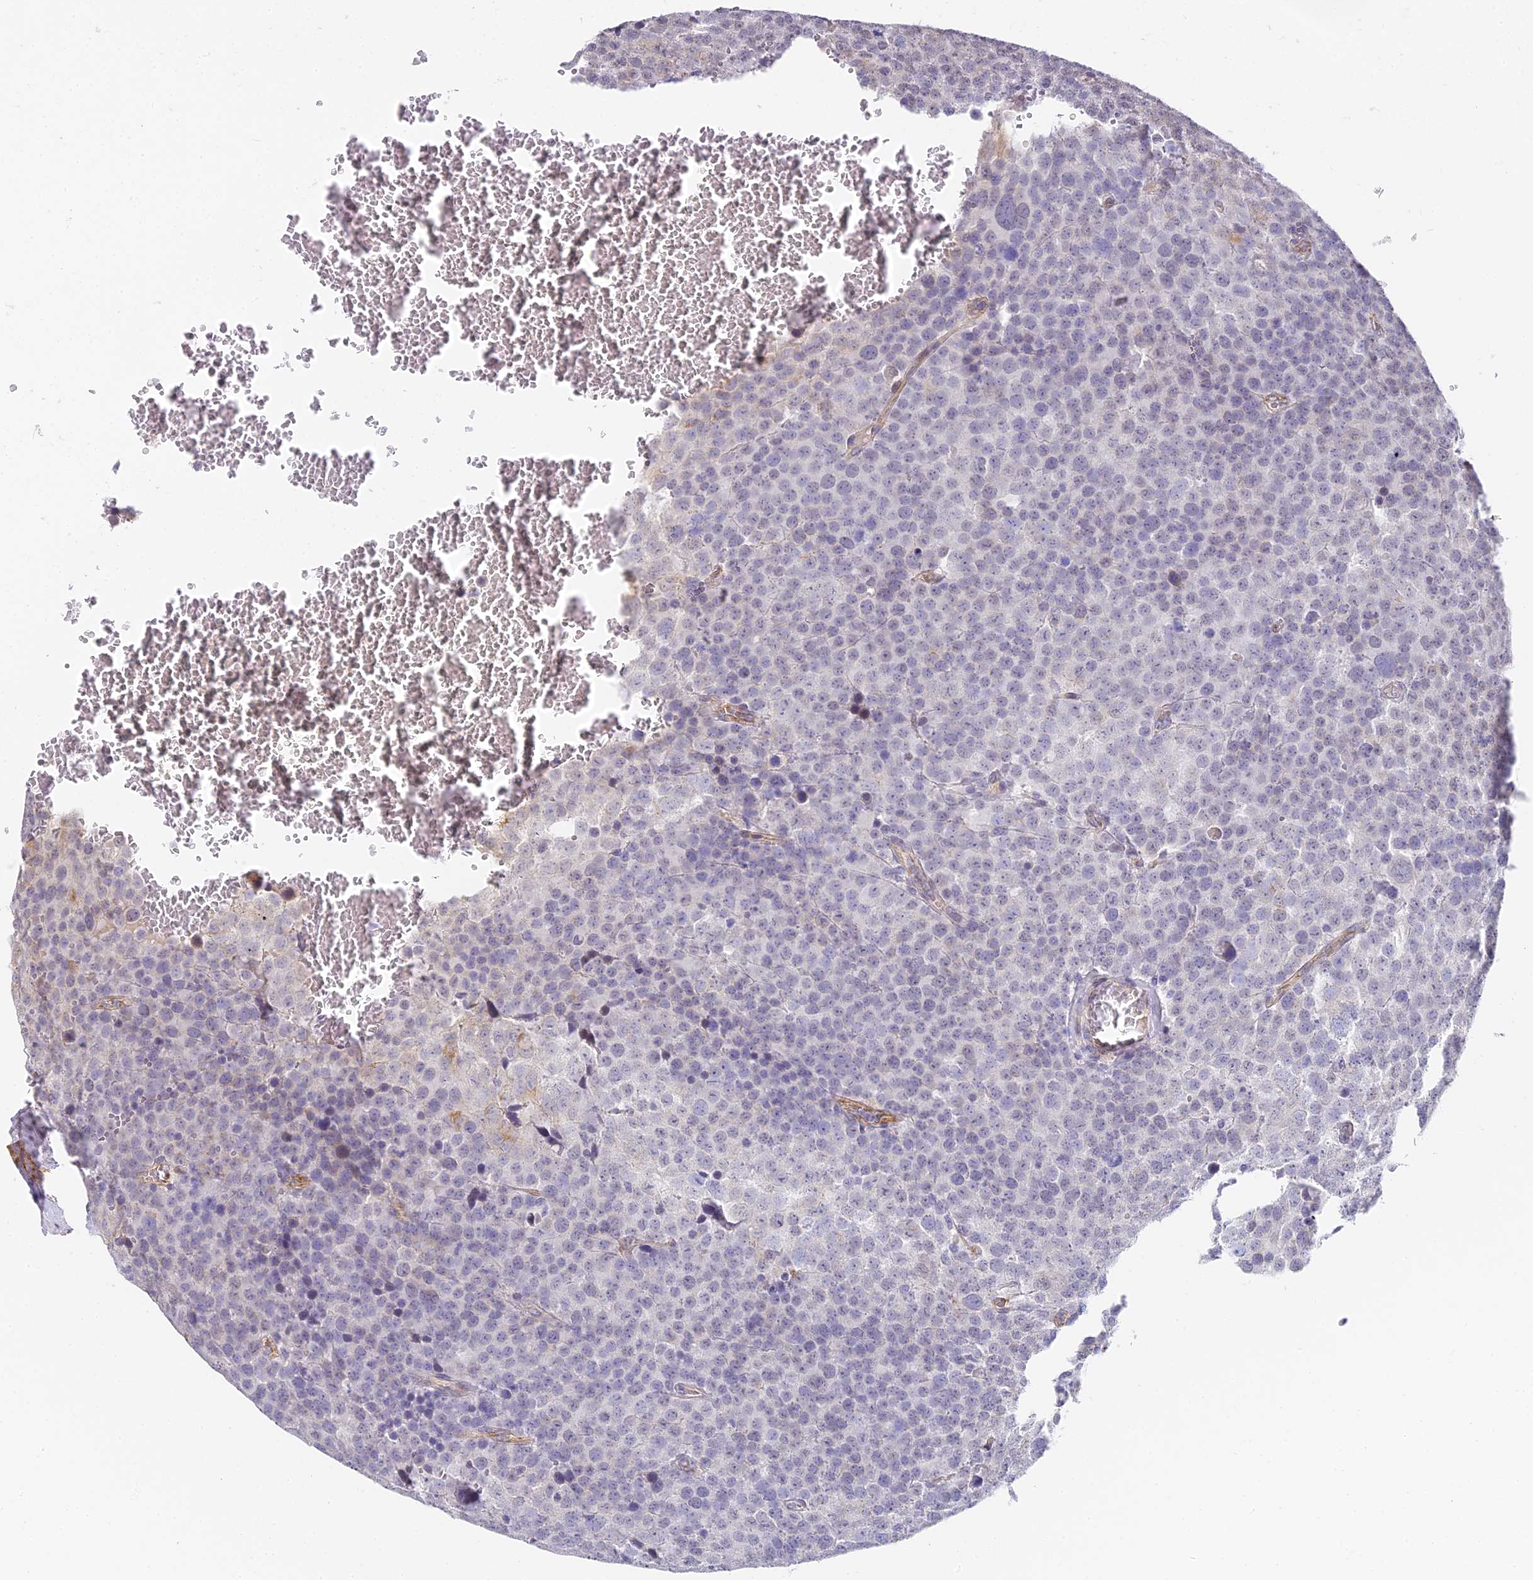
{"staining": {"intensity": "weak", "quantity": "<25%", "location": "cytoplasmic/membranous"}, "tissue": "testis cancer", "cell_type": "Tumor cells", "image_type": "cancer", "snomed": [{"axis": "morphology", "description": "Seminoma, NOS"}, {"axis": "topography", "description": "Testis"}], "caption": "Tumor cells are negative for protein expression in human testis cancer (seminoma). The staining was performed using DAB to visualize the protein expression in brown, while the nuclei were stained in blue with hematoxylin (Magnification: 20x).", "gene": "GJA1", "patient": {"sex": "male", "age": 71}}